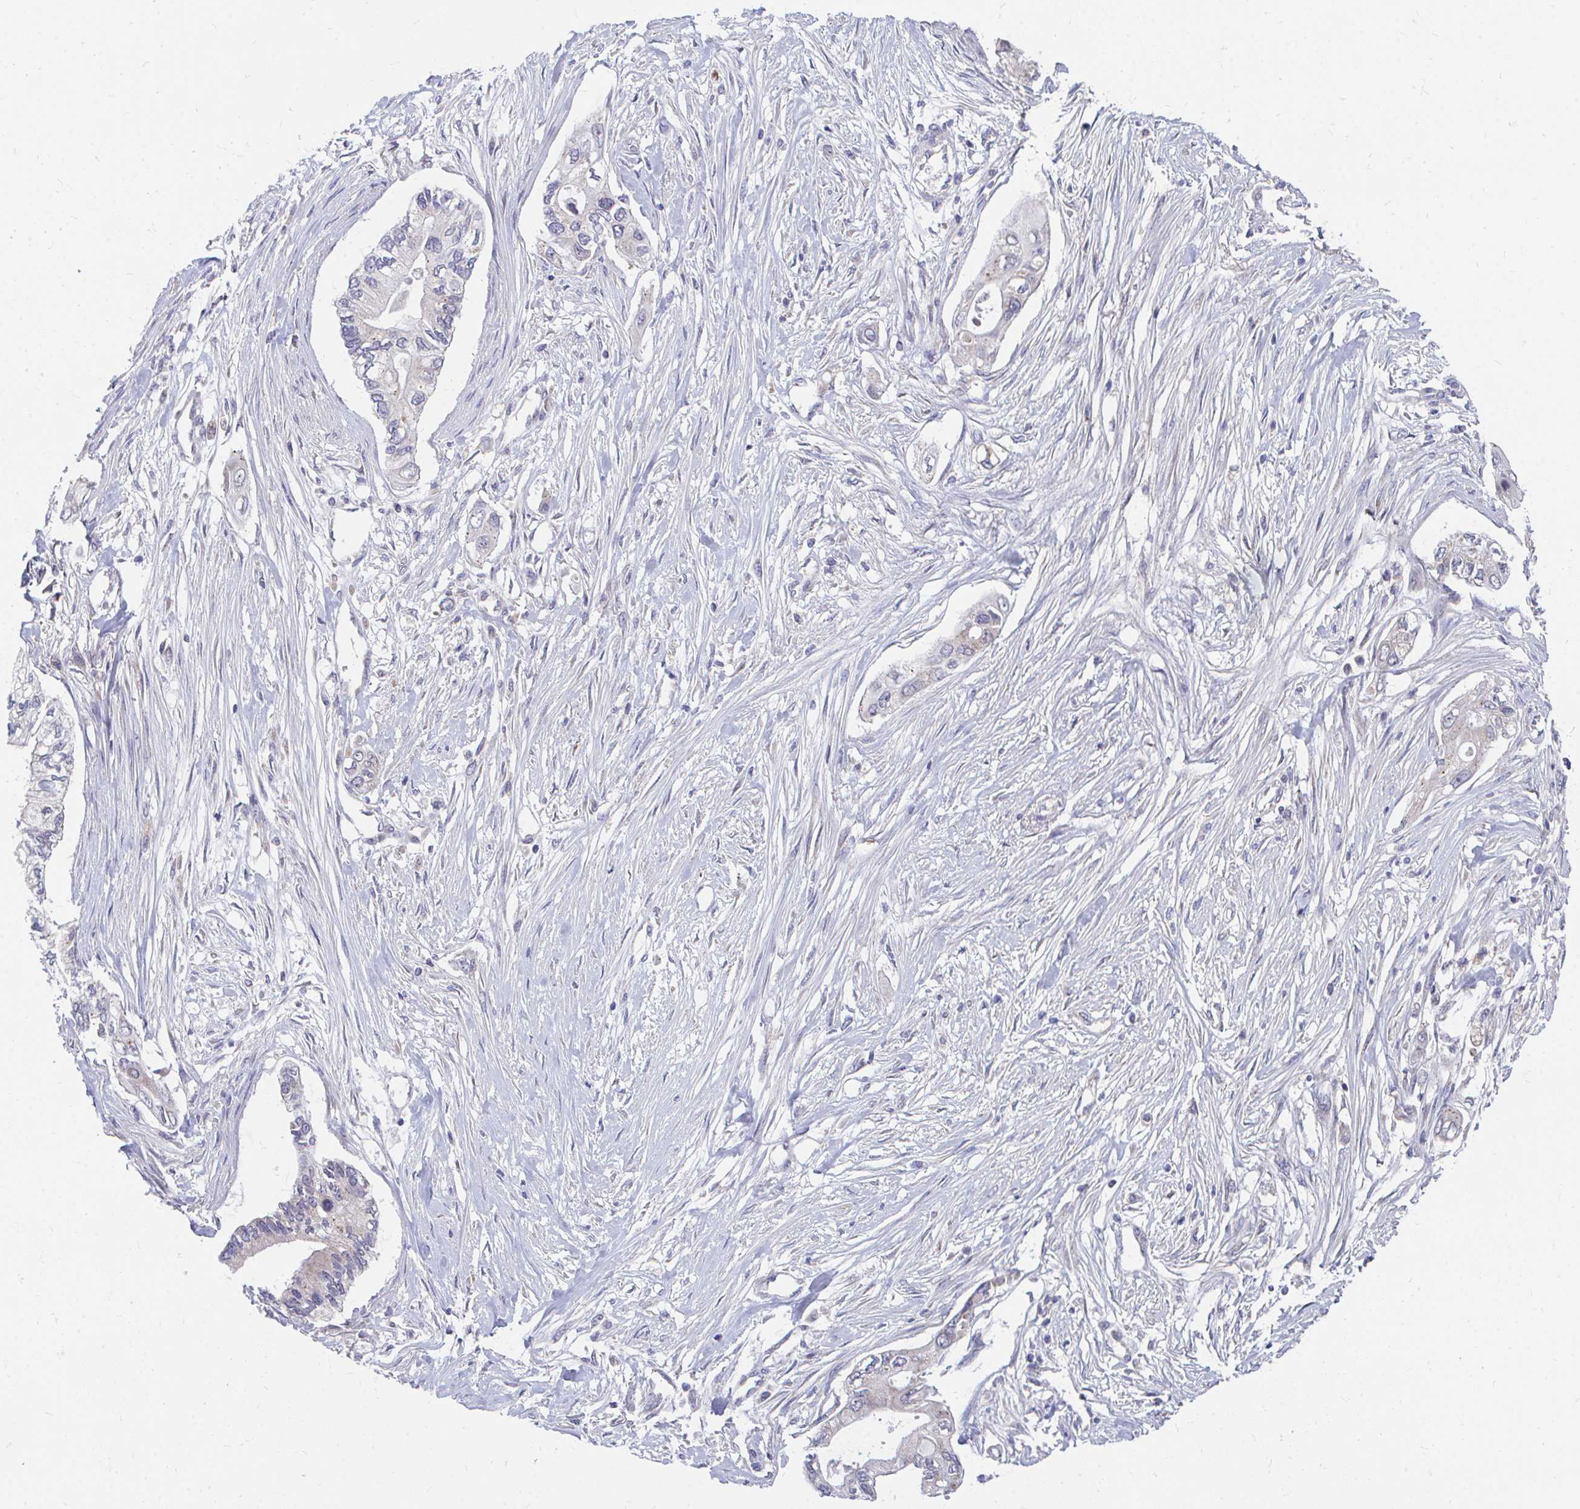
{"staining": {"intensity": "negative", "quantity": "none", "location": "none"}, "tissue": "pancreatic cancer", "cell_type": "Tumor cells", "image_type": "cancer", "snomed": [{"axis": "morphology", "description": "Adenocarcinoma, NOS"}, {"axis": "topography", "description": "Pancreas"}], "caption": "DAB immunohistochemical staining of adenocarcinoma (pancreatic) demonstrates no significant staining in tumor cells.", "gene": "PEX3", "patient": {"sex": "female", "age": 63}}